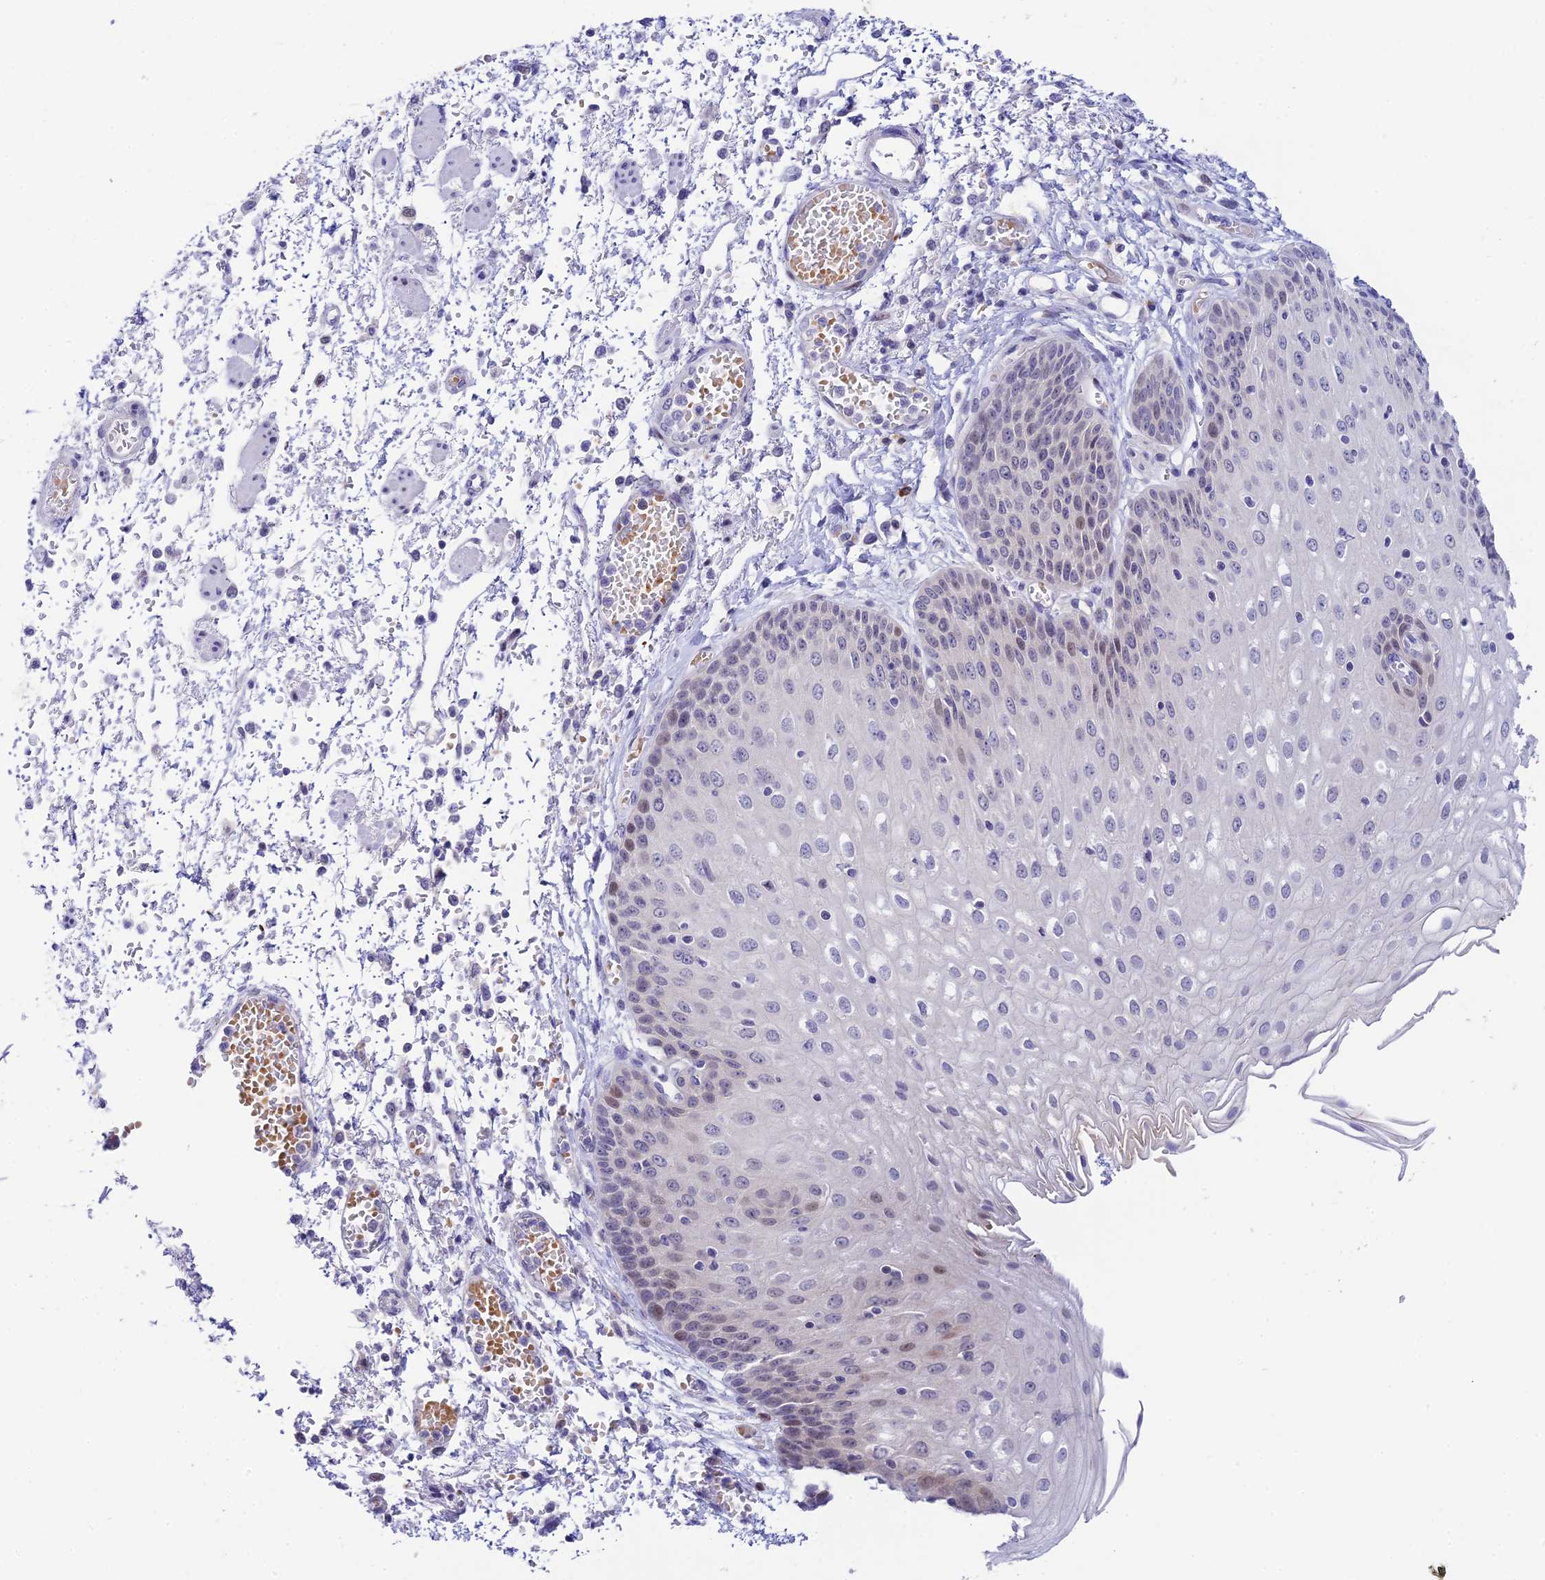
{"staining": {"intensity": "moderate", "quantity": "<25%", "location": "nuclear"}, "tissue": "esophagus", "cell_type": "Squamous epithelial cells", "image_type": "normal", "snomed": [{"axis": "morphology", "description": "Normal tissue, NOS"}, {"axis": "topography", "description": "Esophagus"}], "caption": "IHC of normal human esophagus shows low levels of moderate nuclear positivity in approximately <25% of squamous epithelial cells. (DAB (3,3'-diaminobenzidine) = brown stain, brightfield microscopy at high magnification).", "gene": "RASGEF1B", "patient": {"sex": "male", "age": 81}}